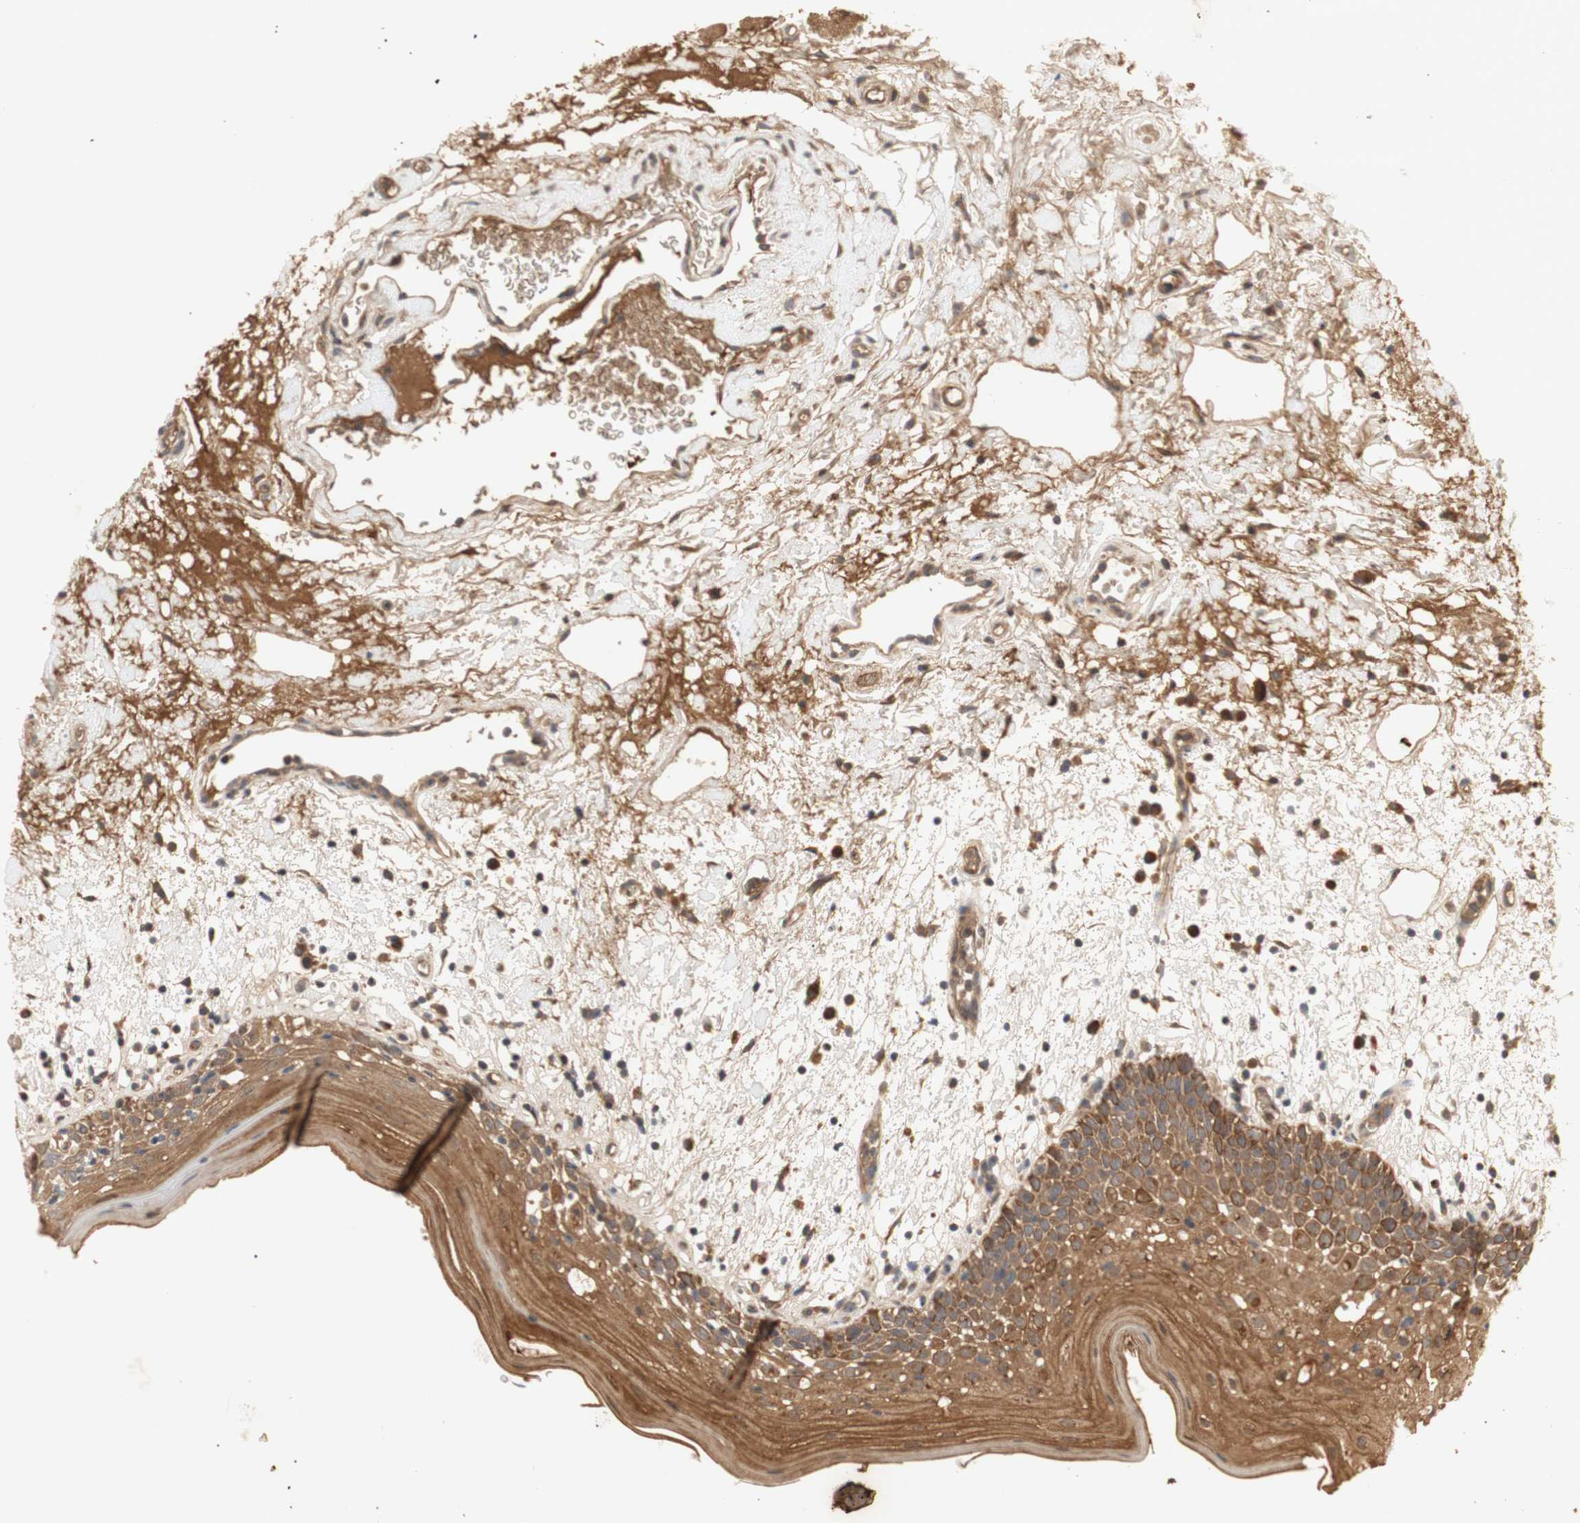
{"staining": {"intensity": "moderate", "quantity": ">75%", "location": "cytoplasmic/membranous"}, "tissue": "oral mucosa", "cell_type": "Squamous epithelial cells", "image_type": "normal", "snomed": [{"axis": "morphology", "description": "Normal tissue, NOS"}, {"axis": "morphology", "description": "Squamous cell carcinoma, NOS"}, {"axis": "topography", "description": "Skeletal muscle"}, {"axis": "topography", "description": "Oral tissue"}], "caption": "Immunohistochemistry (DAB) staining of unremarkable oral mucosa shows moderate cytoplasmic/membranous protein positivity in approximately >75% of squamous epithelial cells. (DAB IHC, brown staining for protein, blue staining for nuclei).", "gene": "PKN1", "patient": {"sex": "male", "age": 71}}